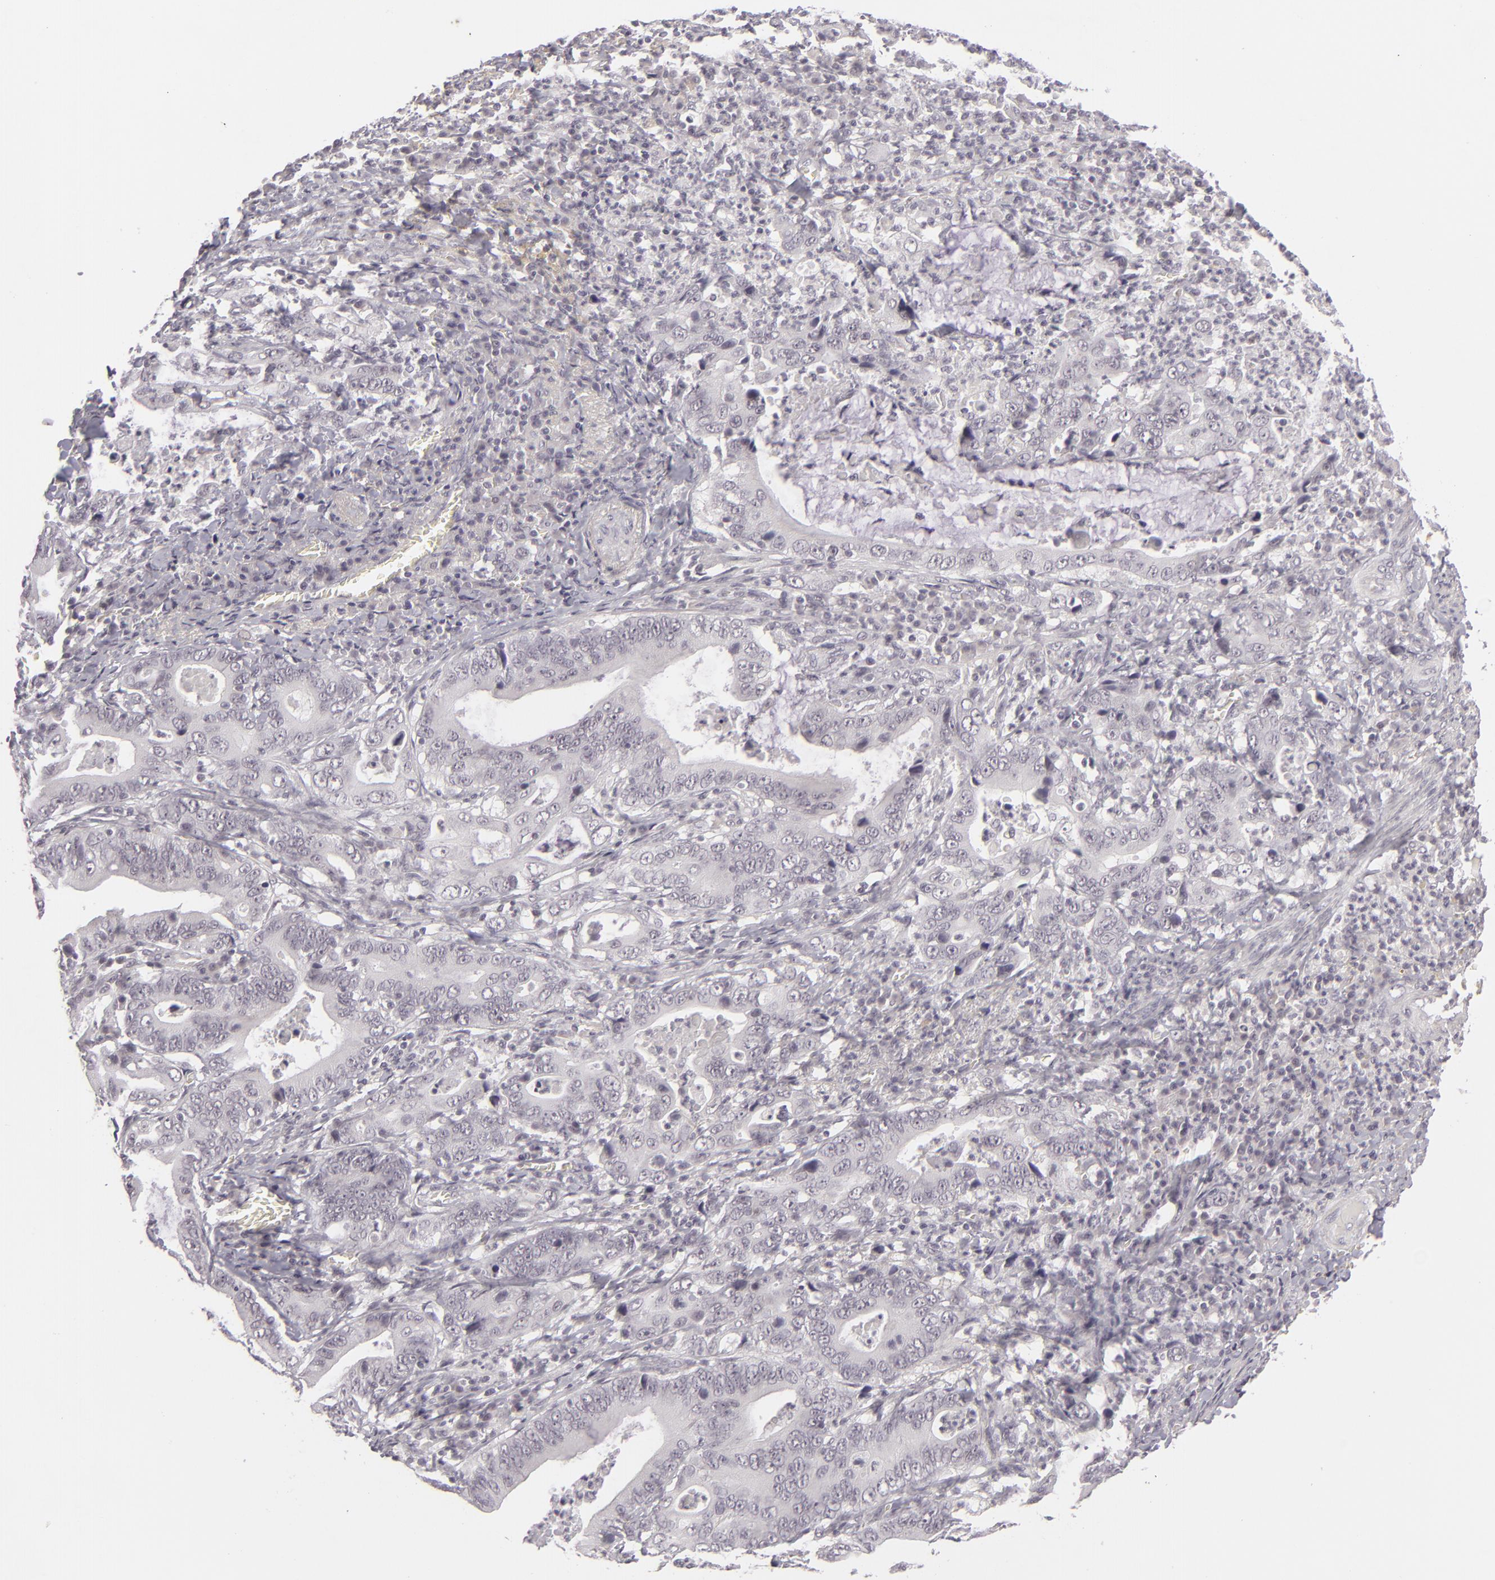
{"staining": {"intensity": "negative", "quantity": "none", "location": "none"}, "tissue": "stomach cancer", "cell_type": "Tumor cells", "image_type": "cancer", "snomed": [{"axis": "morphology", "description": "Adenocarcinoma, NOS"}, {"axis": "topography", "description": "Stomach, upper"}], "caption": "Tumor cells show no significant protein positivity in stomach adenocarcinoma.", "gene": "DLG3", "patient": {"sex": "male", "age": 63}}